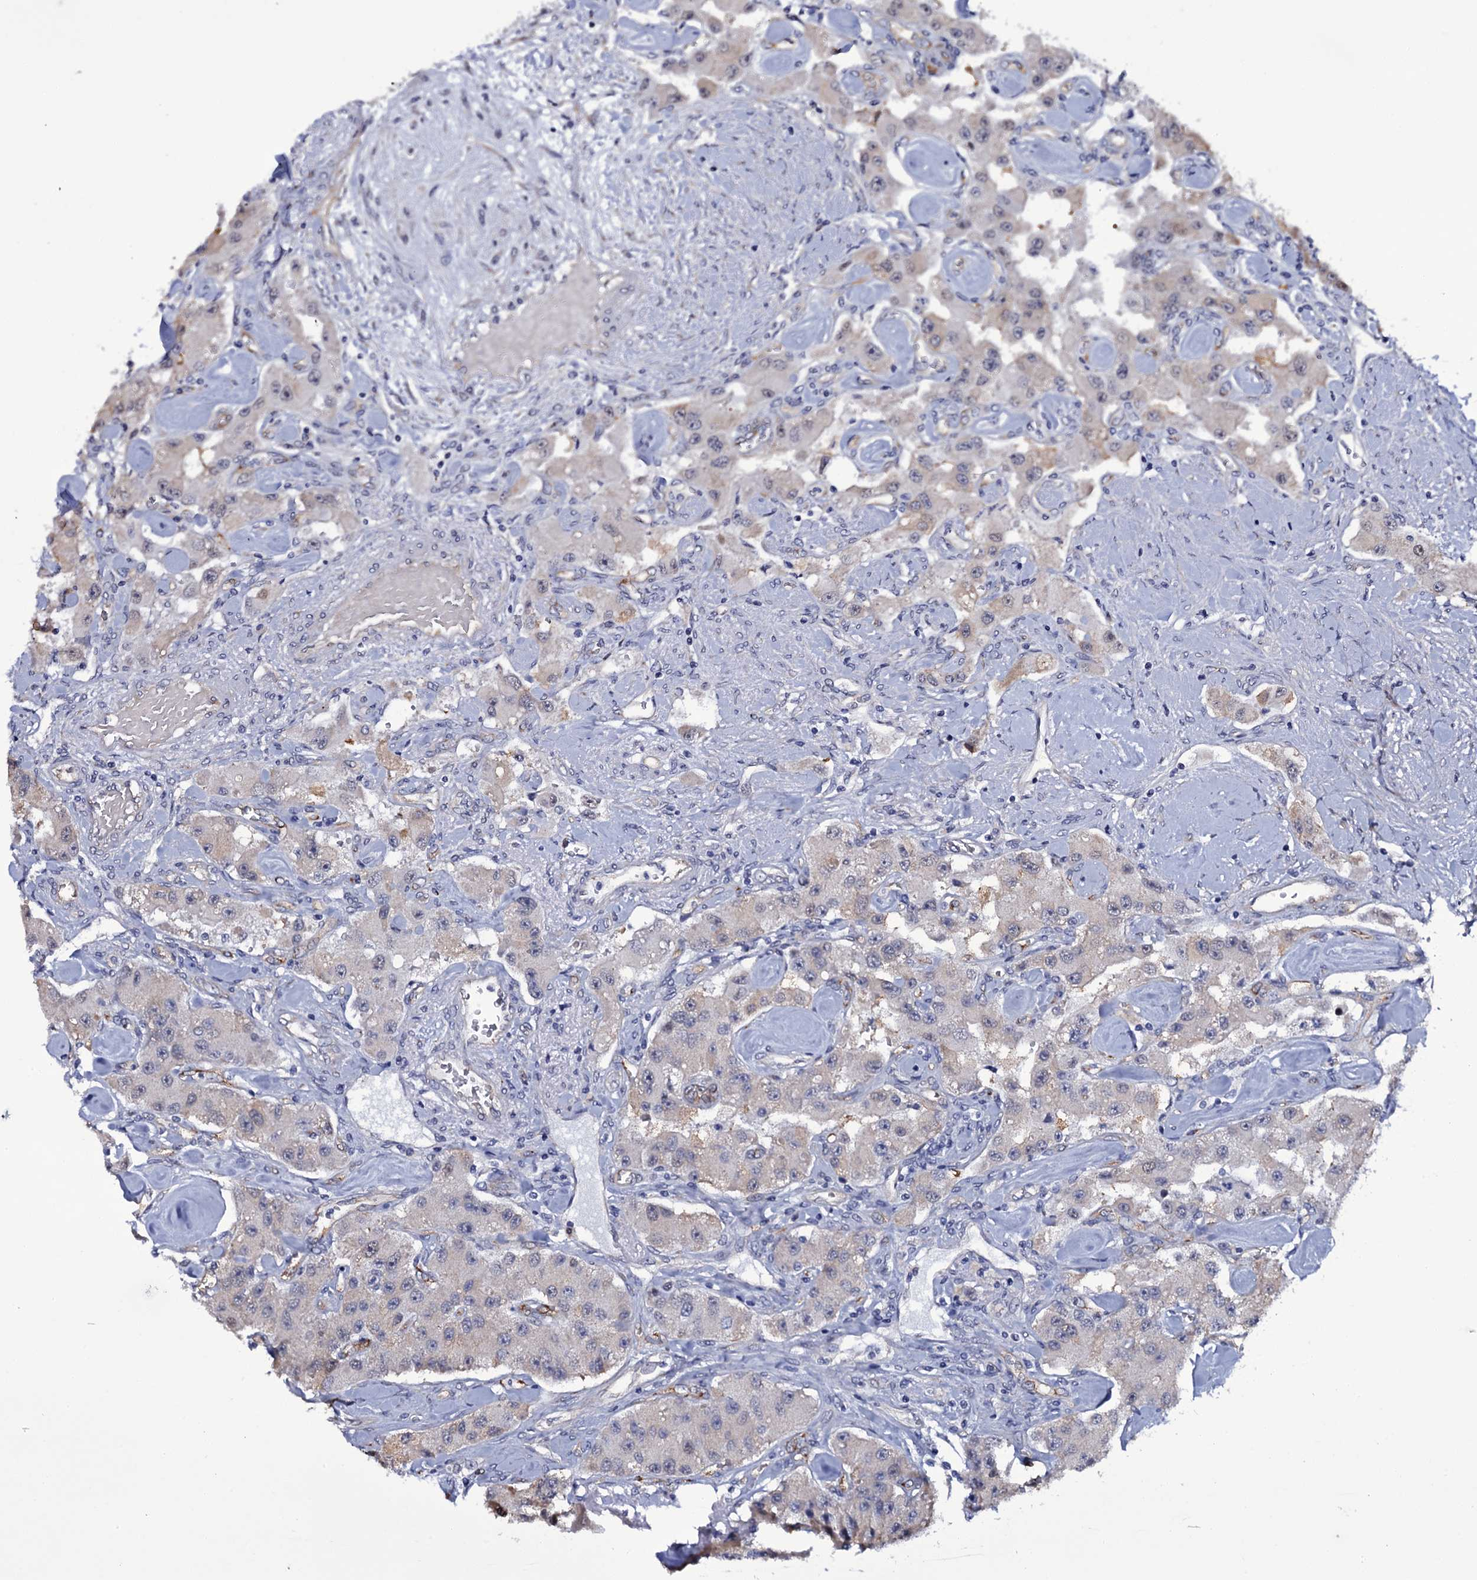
{"staining": {"intensity": "negative", "quantity": "none", "location": "none"}, "tissue": "carcinoid", "cell_type": "Tumor cells", "image_type": "cancer", "snomed": [{"axis": "morphology", "description": "Carcinoid, malignant, NOS"}, {"axis": "topography", "description": "Pancreas"}], "caption": "Malignant carcinoid was stained to show a protein in brown. There is no significant positivity in tumor cells.", "gene": "GAREM1", "patient": {"sex": "male", "age": 41}}